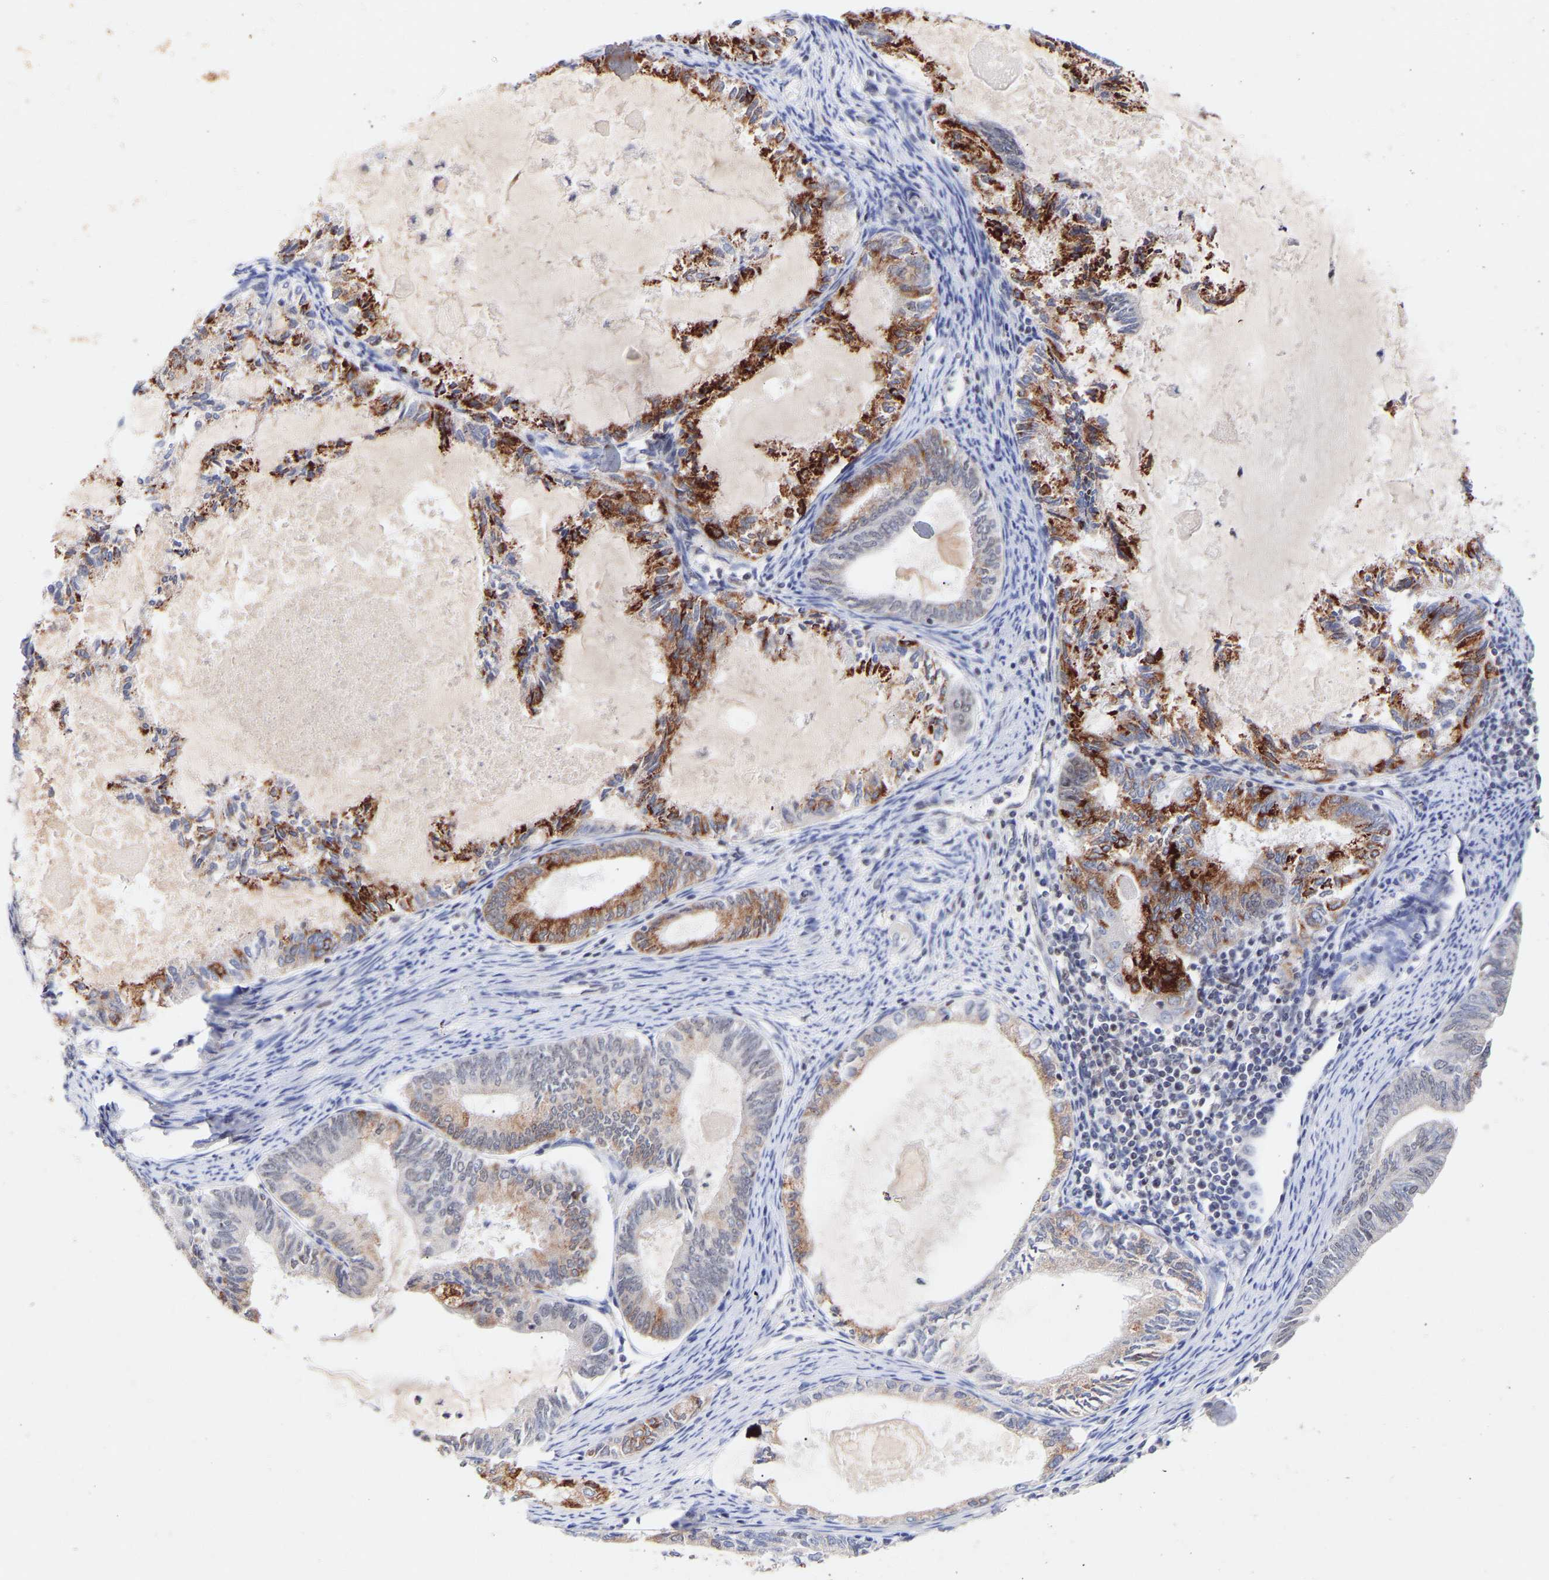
{"staining": {"intensity": "strong", "quantity": "25%-75%", "location": "cytoplasmic/membranous"}, "tissue": "endometrial cancer", "cell_type": "Tumor cells", "image_type": "cancer", "snomed": [{"axis": "morphology", "description": "Adenocarcinoma, NOS"}, {"axis": "topography", "description": "Endometrium"}], "caption": "About 25%-75% of tumor cells in endometrial cancer (adenocarcinoma) reveal strong cytoplasmic/membranous protein staining as visualized by brown immunohistochemical staining.", "gene": "RBM15", "patient": {"sex": "female", "age": 86}}